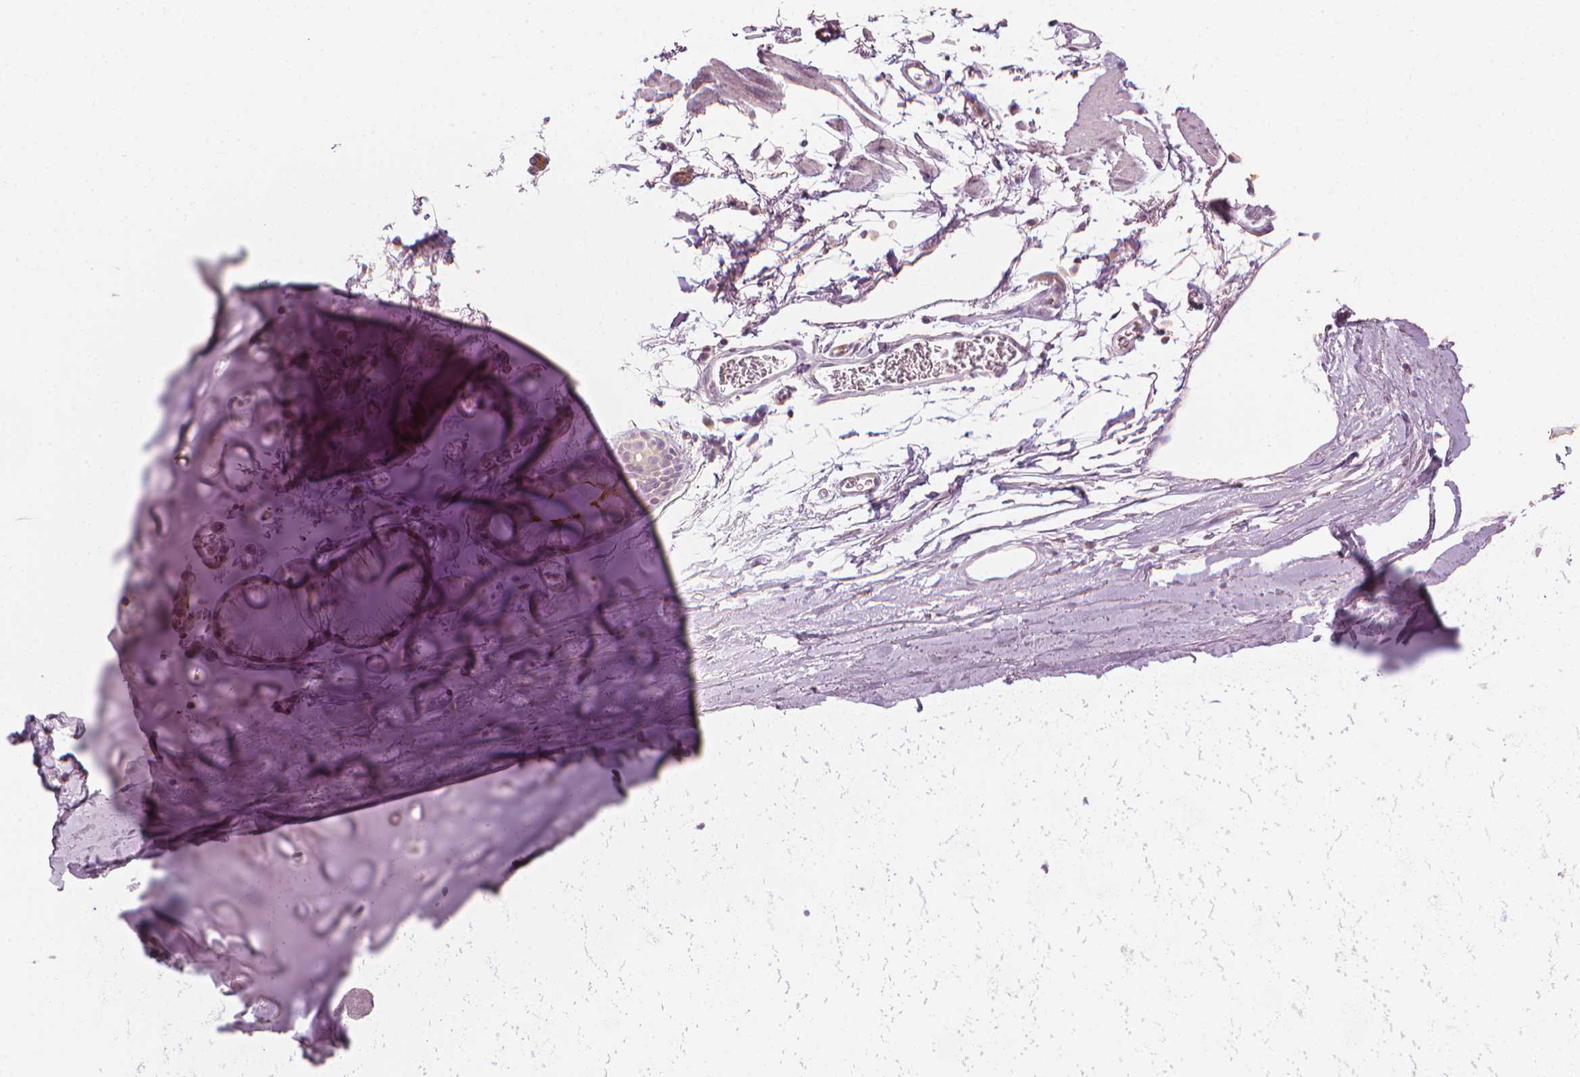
{"staining": {"intensity": "weak", "quantity": "<25%", "location": "cytoplasmic/membranous"}, "tissue": "adipose tissue", "cell_type": "Adipocytes", "image_type": "normal", "snomed": [{"axis": "morphology", "description": "Normal tissue, NOS"}, {"axis": "topography", "description": "Cartilage tissue"}, {"axis": "topography", "description": "Bronchus"}], "caption": "High power microscopy histopathology image of an immunohistochemistry histopathology image of normal adipose tissue, revealing no significant expression in adipocytes. Nuclei are stained in blue.", "gene": "CFAP126", "patient": {"sex": "female", "age": 79}}